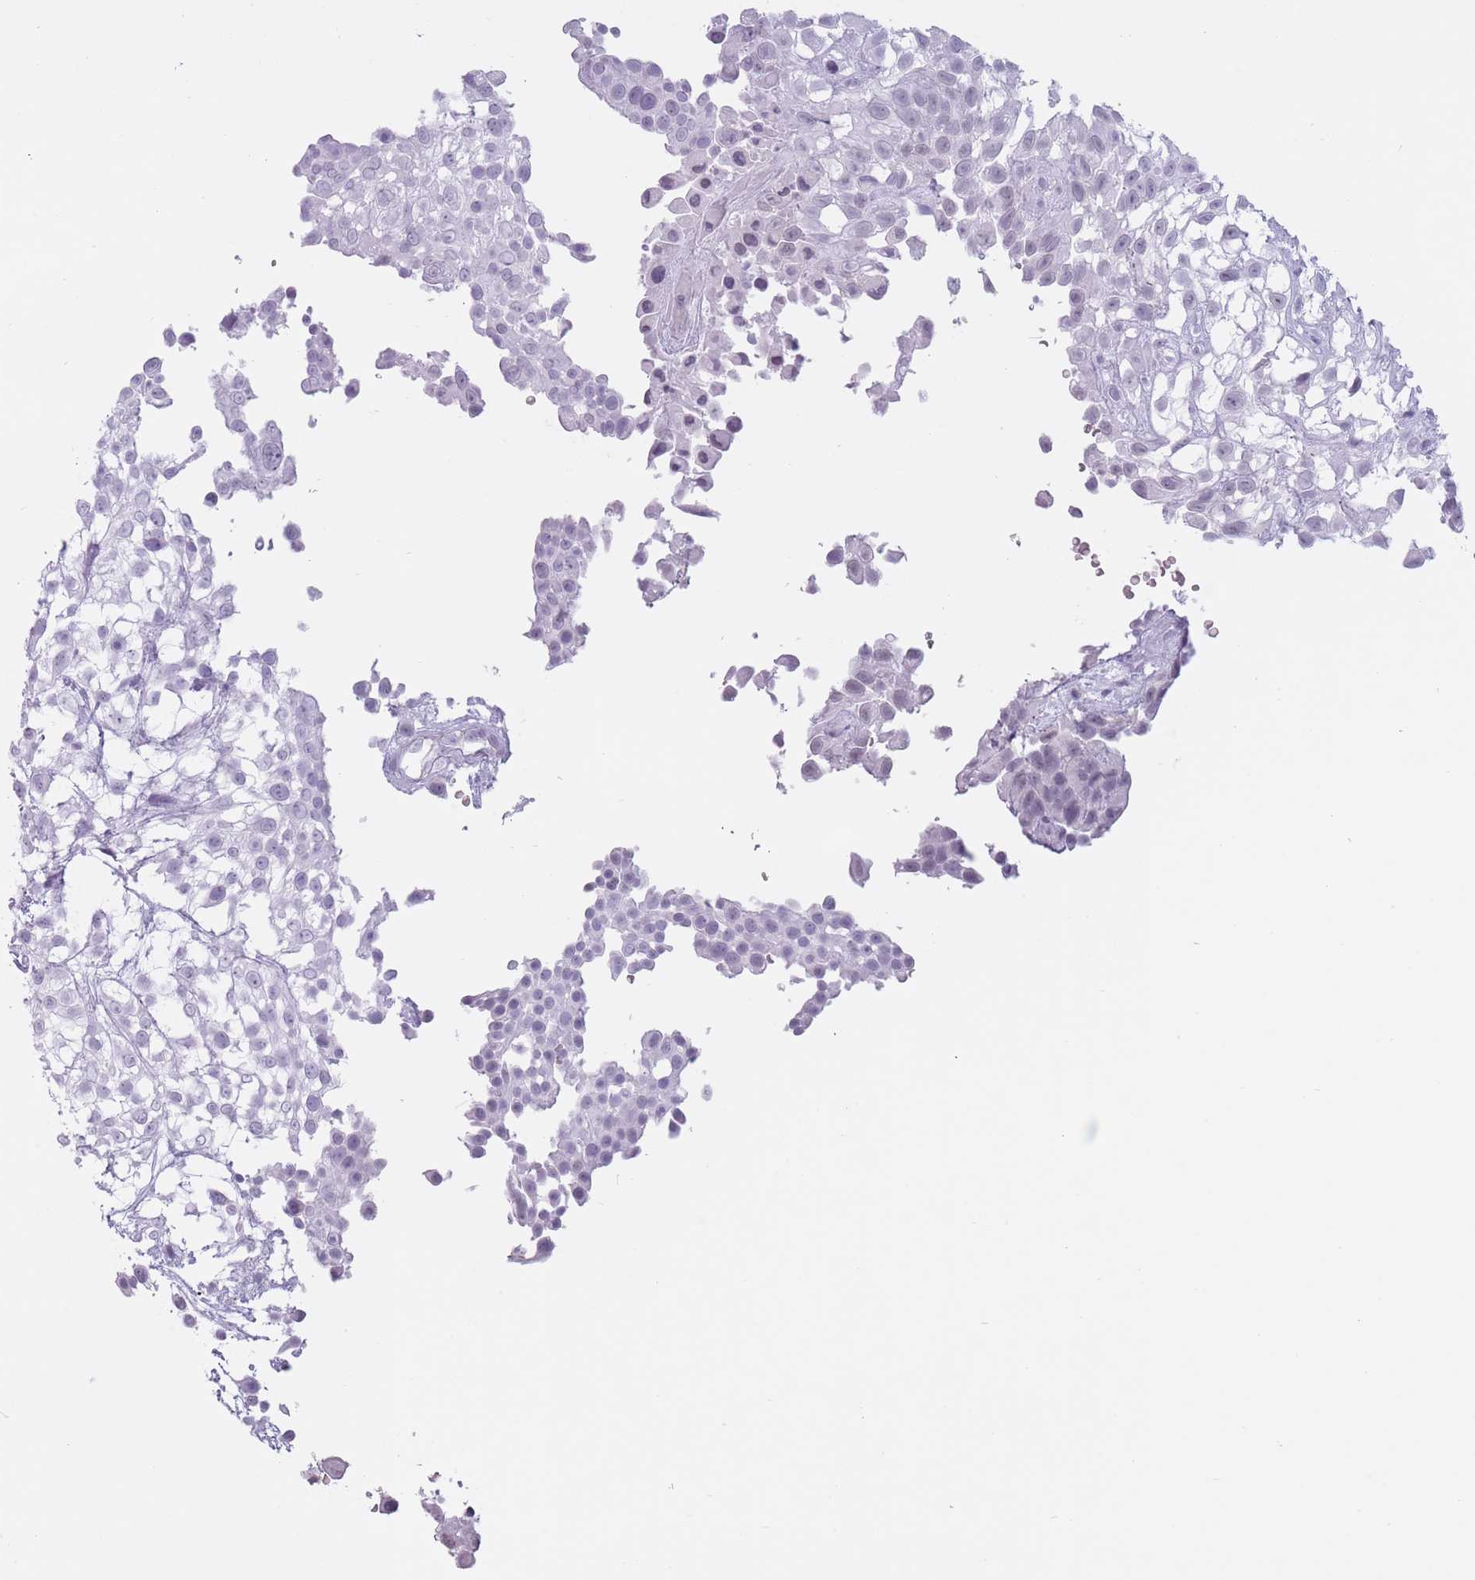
{"staining": {"intensity": "negative", "quantity": "none", "location": "none"}, "tissue": "urothelial cancer", "cell_type": "Tumor cells", "image_type": "cancer", "snomed": [{"axis": "morphology", "description": "Urothelial carcinoma, High grade"}, {"axis": "topography", "description": "Urinary bladder"}], "caption": "Immunohistochemistry micrograph of urothelial cancer stained for a protein (brown), which exhibits no staining in tumor cells.", "gene": "PNMA3", "patient": {"sex": "male", "age": 56}}